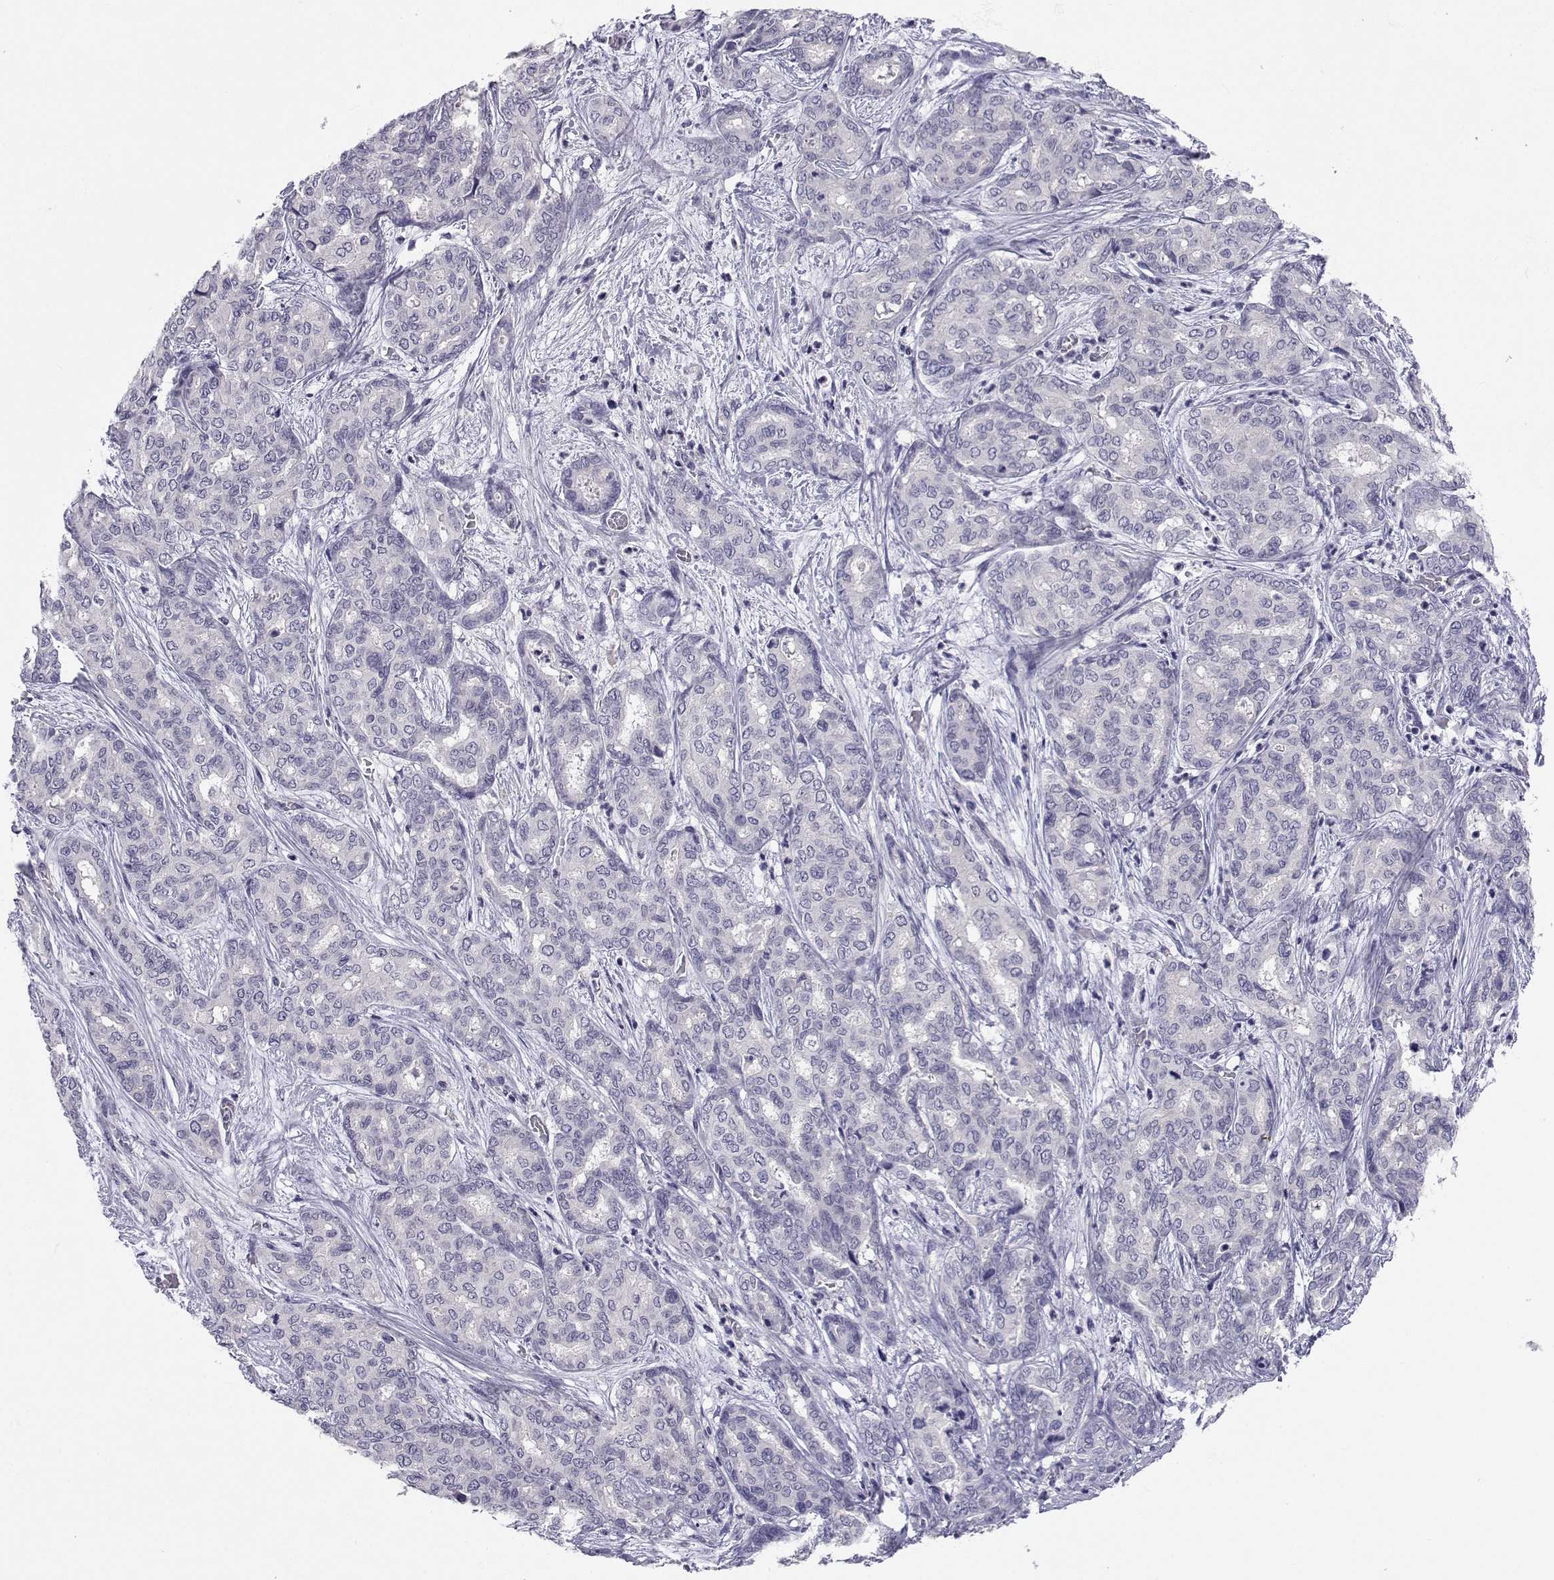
{"staining": {"intensity": "negative", "quantity": "none", "location": "none"}, "tissue": "liver cancer", "cell_type": "Tumor cells", "image_type": "cancer", "snomed": [{"axis": "morphology", "description": "Cholangiocarcinoma"}, {"axis": "topography", "description": "Liver"}], "caption": "Tumor cells show no significant positivity in liver cancer.", "gene": "SLC6A3", "patient": {"sex": "female", "age": 64}}